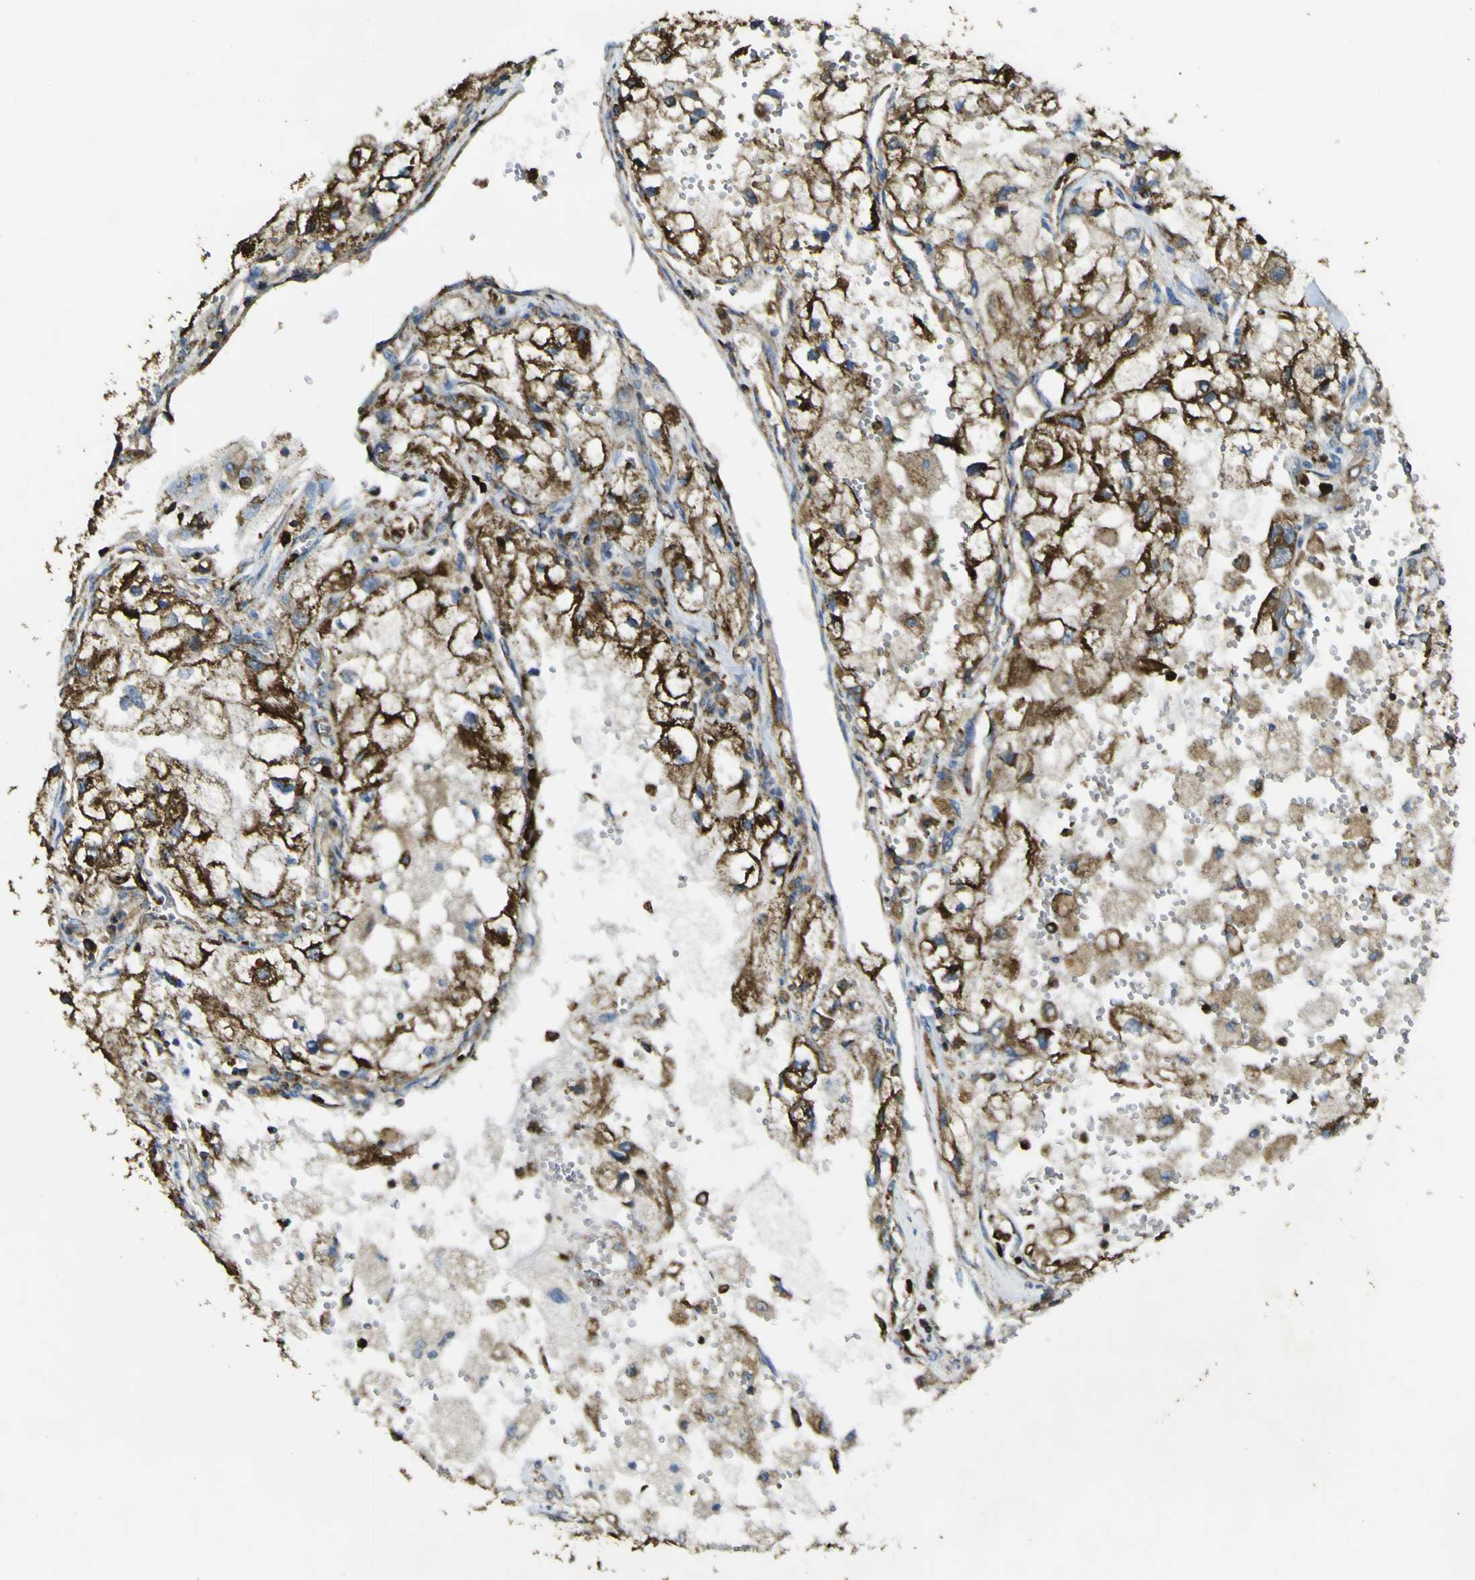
{"staining": {"intensity": "strong", "quantity": ">75%", "location": "cytoplasmic/membranous"}, "tissue": "renal cancer", "cell_type": "Tumor cells", "image_type": "cancer", "snomed": [{"axis": "morphology", "description": "Adenocarcinoma, NOS"}, {"axis": "topography", "description": "Kidney"}], "caption": "About >75% of tumor cells in renal cancer (adenocarcinoma) exhibit strong cytoplasmic/membranous protein positivity as visualized by brown immunohistochemical staining.", "gene": "ACSL3", "patient": {"sex": "female", "age": 70}}